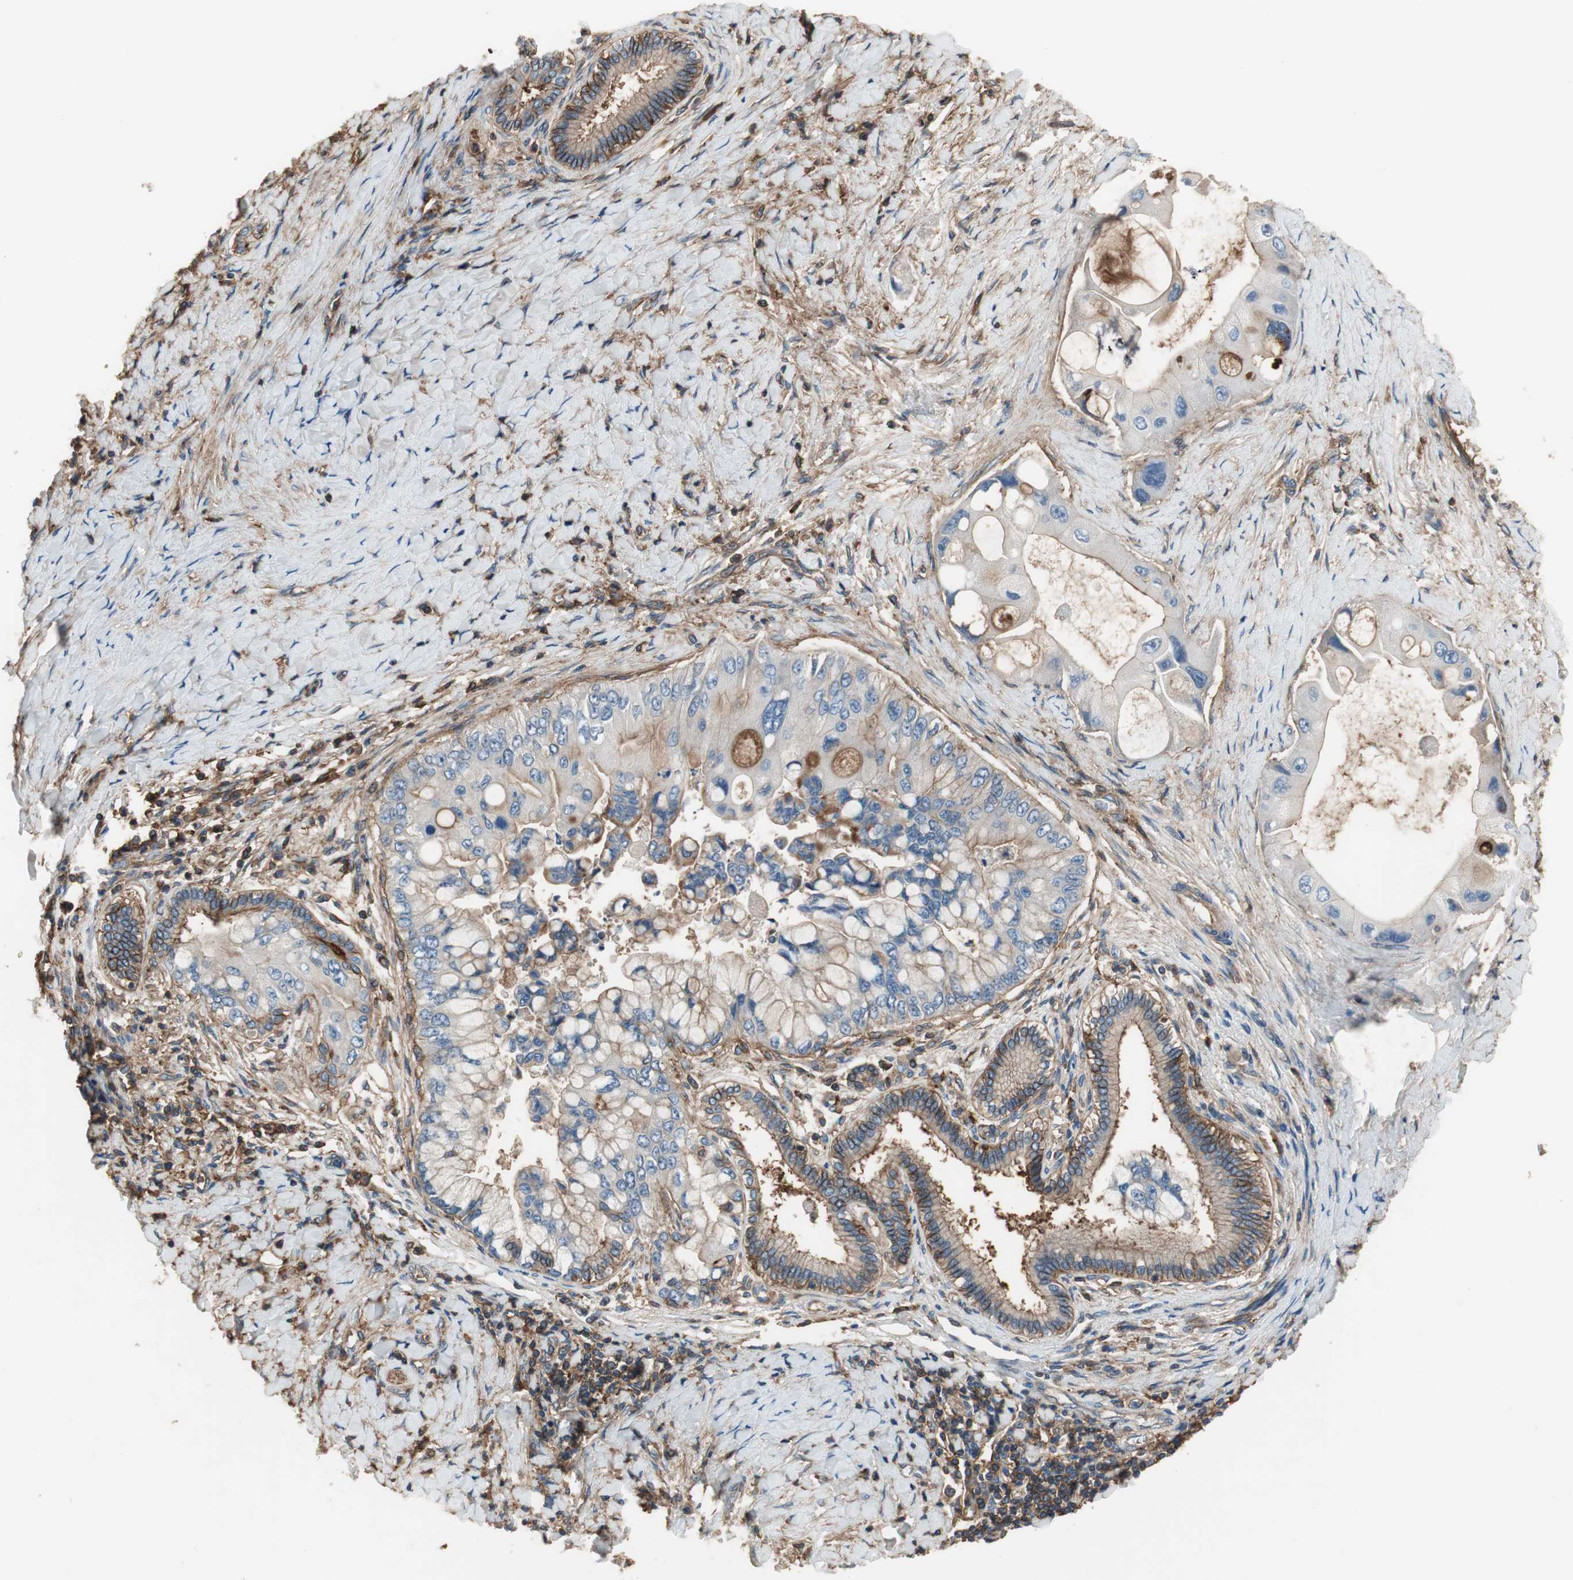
{"staining": {"intensity": "negative", "quantity": "none", "location": "none"}, "tissue": "liver cancer", "cell_type": "Tumor cells", "image_type": "cancer", "snomed": [{"axis": "morphology", "description": "Normal tissue, NOS"}, {"axis": "morphology", "description": "Cholangiocarcinoma"}, {"axis": "topography", "description": "Liver"}, {"axis": "topography", "description": "Peripheral nerve tissue"}], "caption": "Protein analysis of liver cancer (cholangiocarcinoma) reveals no significant positivity in tumor cells.", "gene": "IL1RL1", "patient": {"sex": "male", "age": 50}}